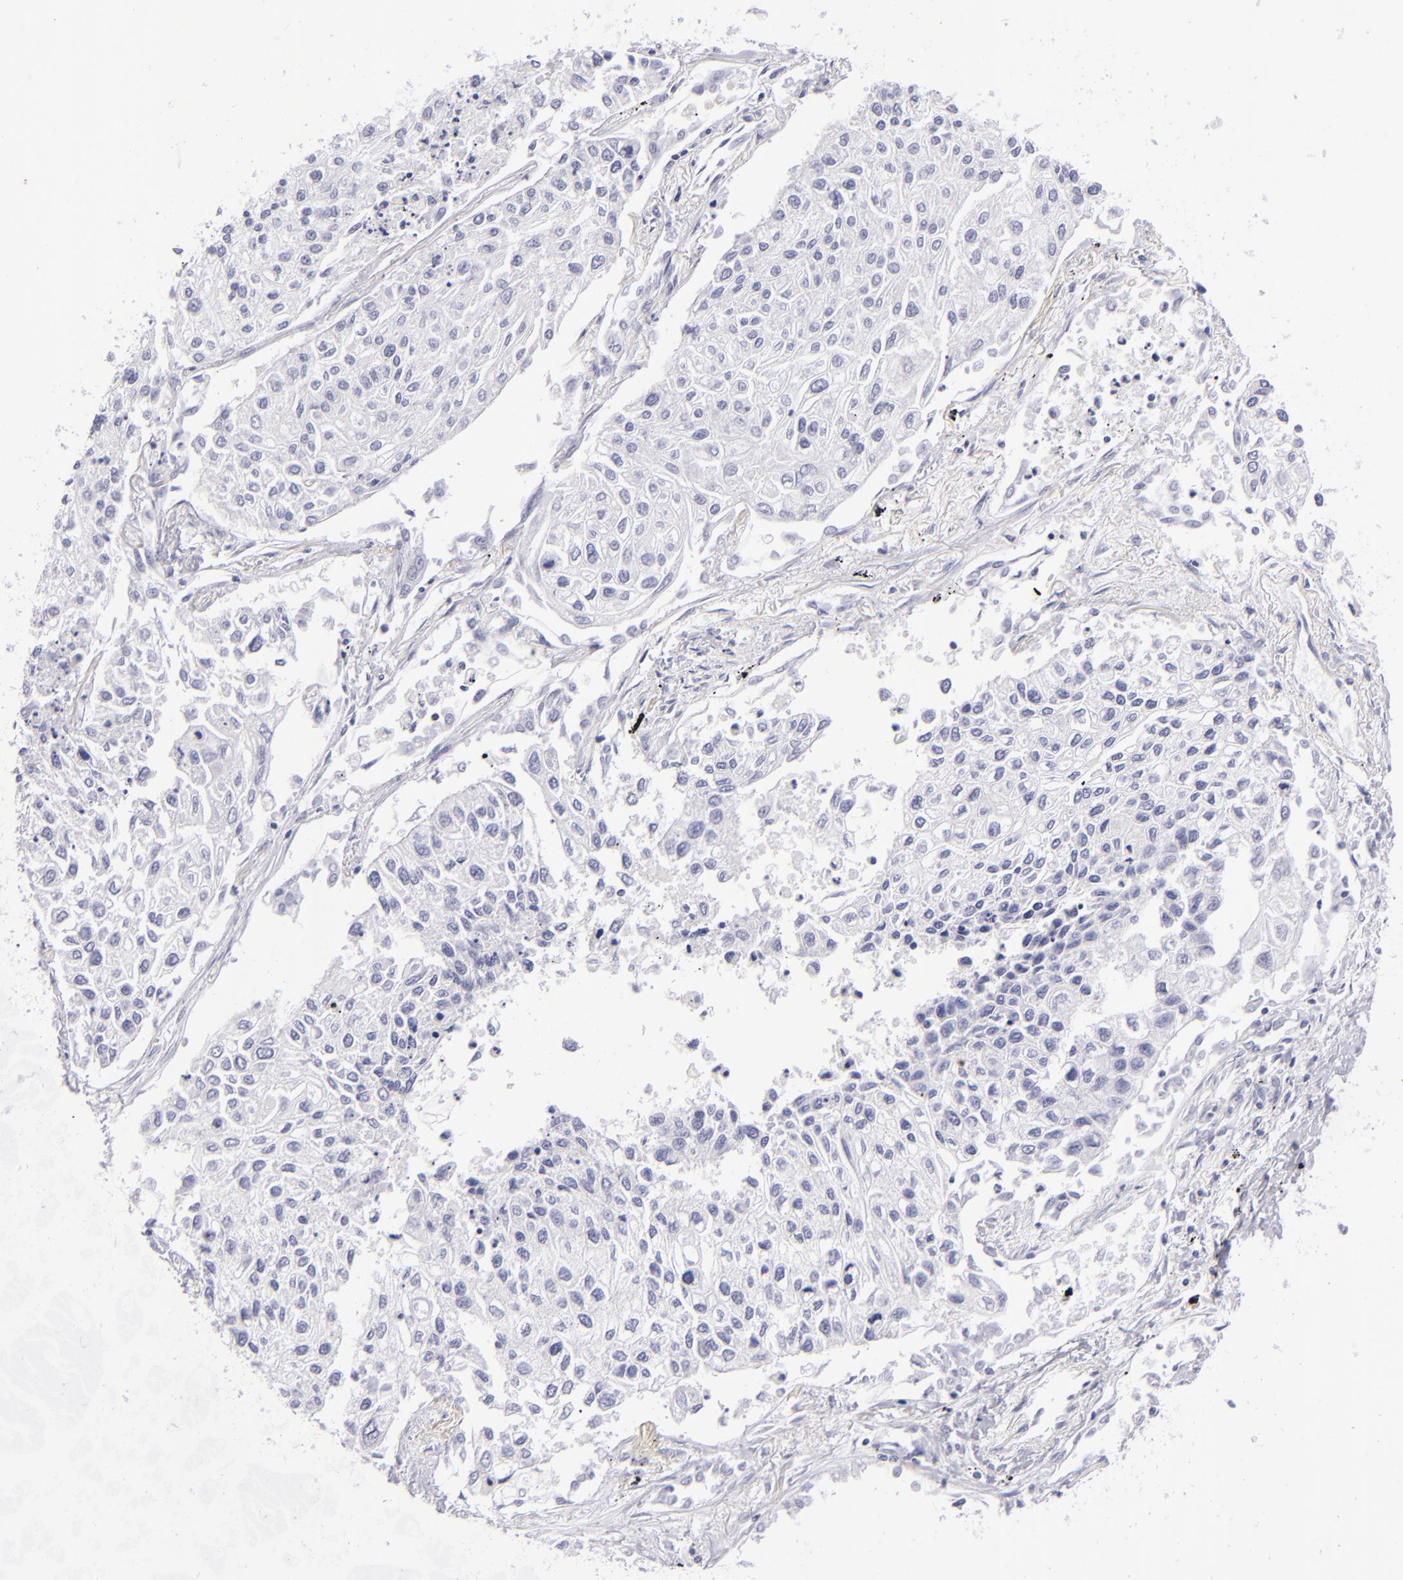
{"staining": {"intensity": "negative", "quantity": "none", "location": "none"}, "tissue": "lung cancer", "cell_type": "Tumor cells", "image_type": "cancer", "snomed": [{"axis": "morphology", "description": "Squamous cell carcinoma, NOS"}, {"axis": "topography", "description": "Lung"}], "caption": "Lung cancer was stained to show a protein in brown. There is no significant expression in tumor cells.", "gene": "CD69", "patient": {"sex": "male", "age": 75}}